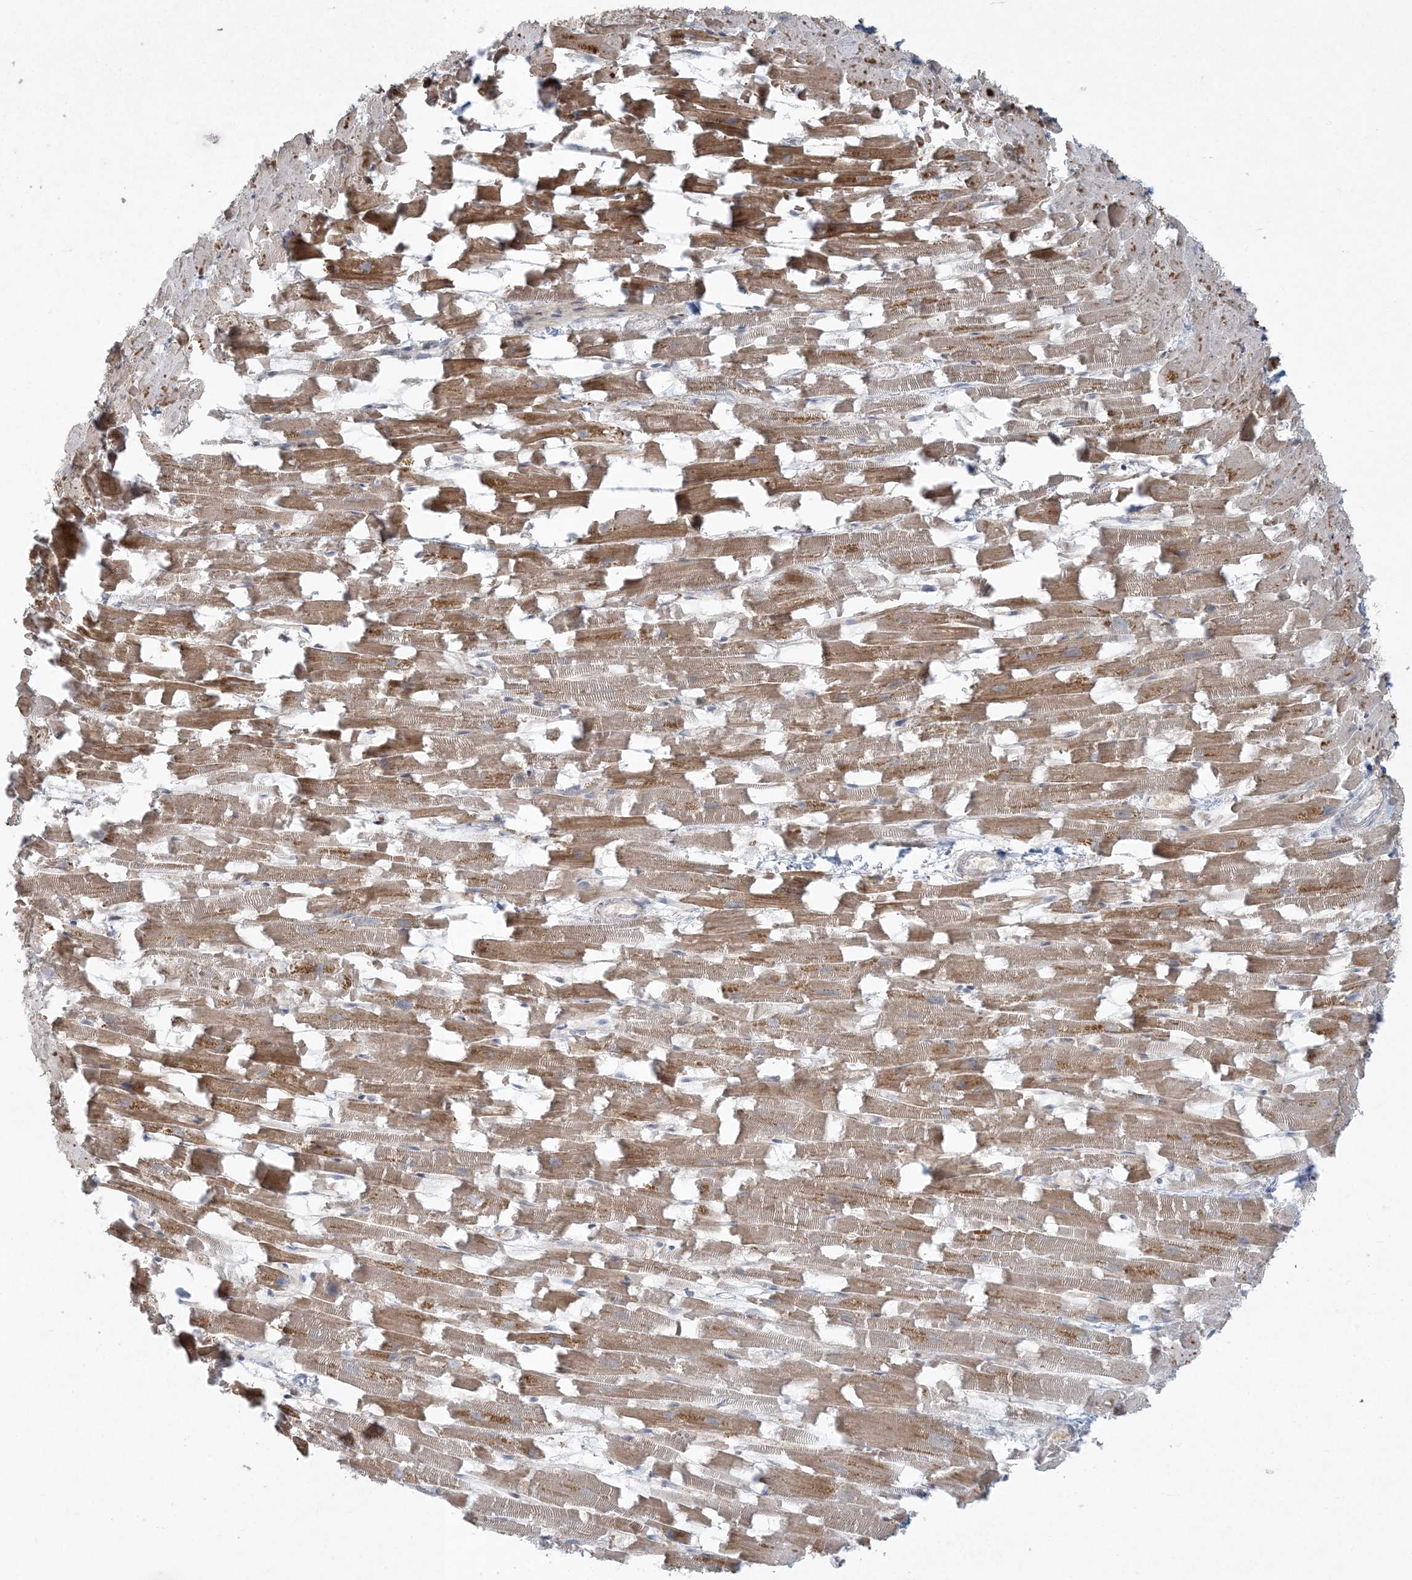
{"staining": {"intensity": "moderate", "quantity": ">75%", "location": "cytoplasmic/membranous"}, "tissue": "heart muscle", "cell_type": "Cardiomyocytes", "image_type": "normal", "snomed": [{"axis": "morphology", "description": "Normal tissue, NOS"}, {"axis": "topography", "description": "Heart"}], "caption": "A medium amount of moderate cytoplasmic/membranous expression is identified in about >75% of cardiomyocytes in unremarkable heart muscle.", "gene": "CTDNEP1", "patient": {"sex": "female", "age": 64}}